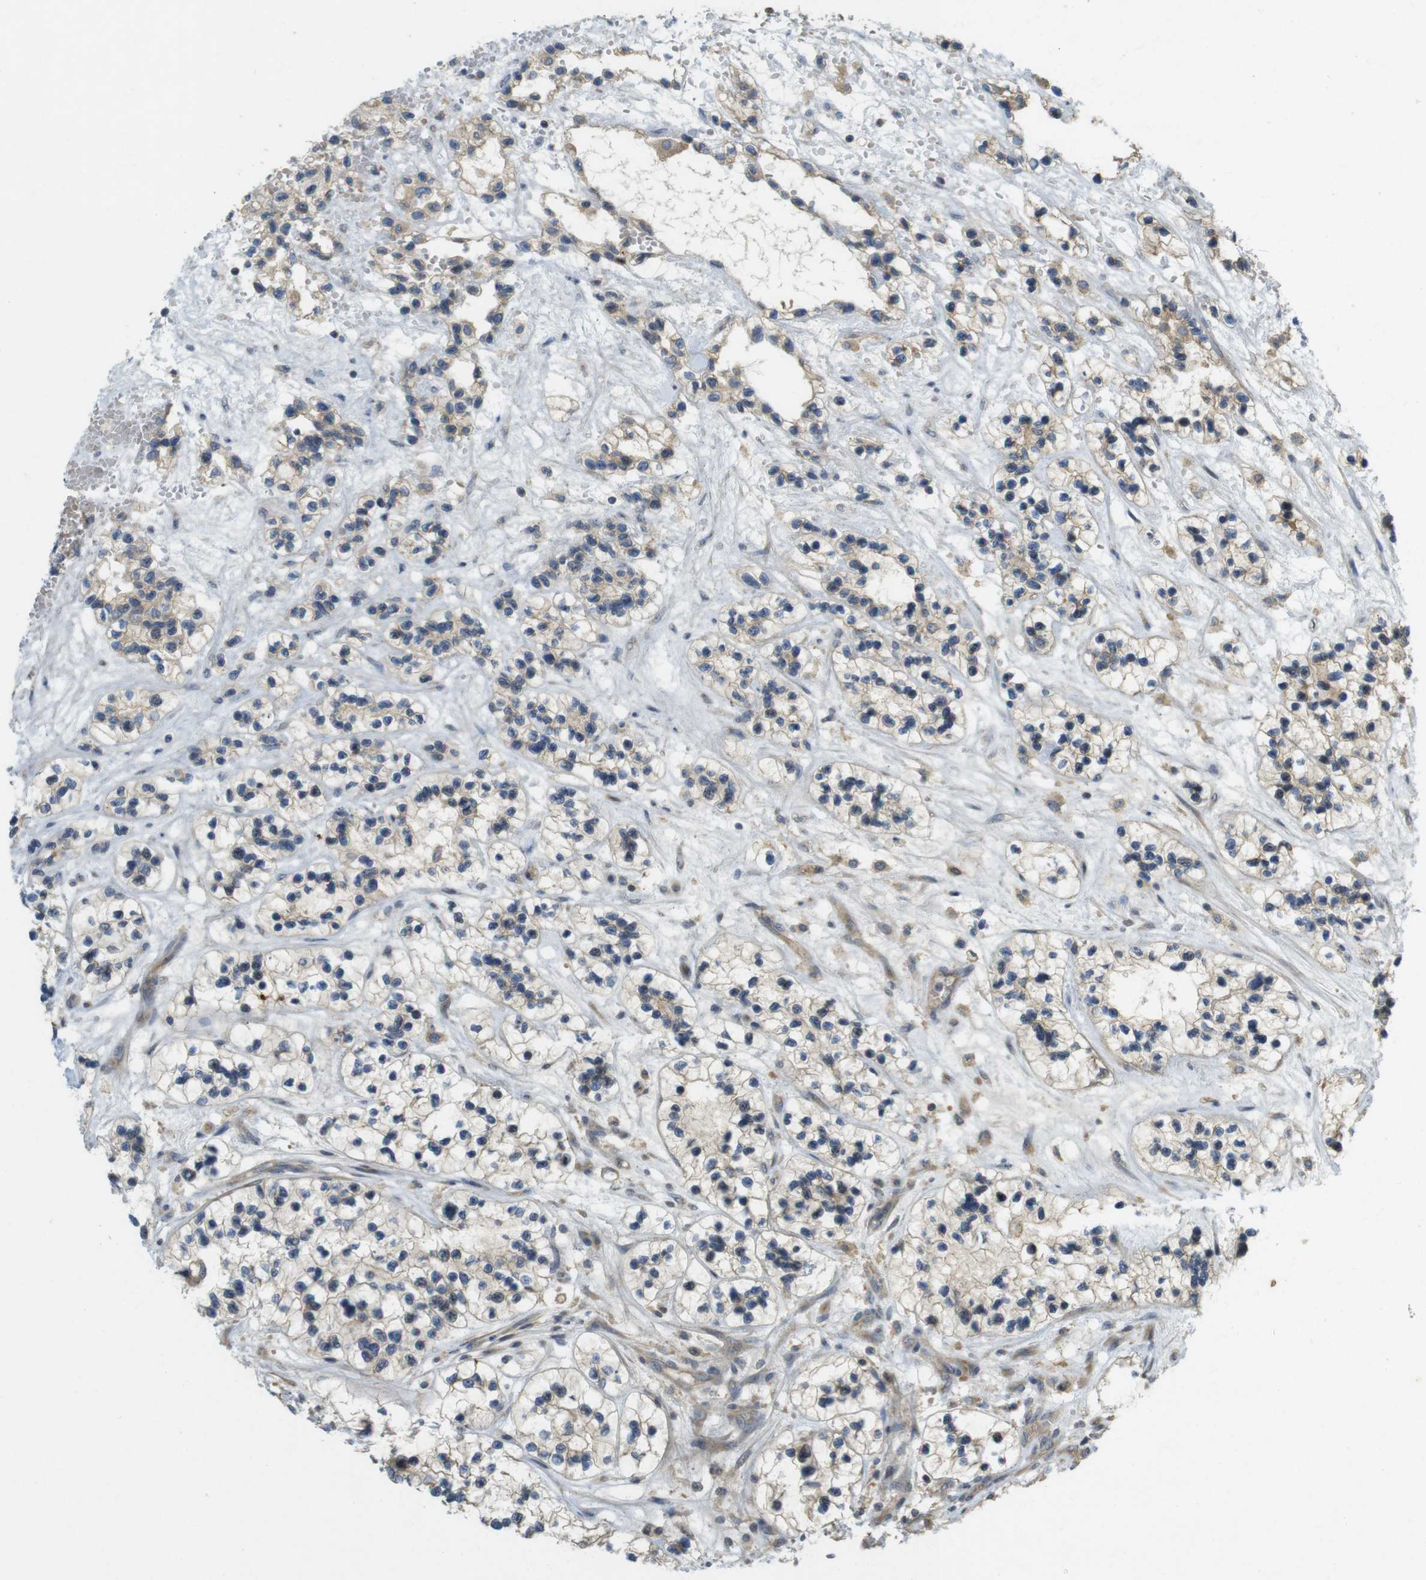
{"staining": {"intensity": "weak", "quantity": "<25%", "location": "cytoplasmic/membranous"}, "tissue": "renal cancer", "cell_type": "Tumor cells", "image_type": "cancer", "snomed": [{"axis": "morphology", "description": "Adenocarcinoma, NOS"}, {"axis": "topography", "description": "Kidney"}], "caption": "Micrograph shows no protein expression in tumor cells of renal cancer (adenocarcinoma) tissue.", "gene": "CLTC", "patient": {"sex": "female", "age": 57}}